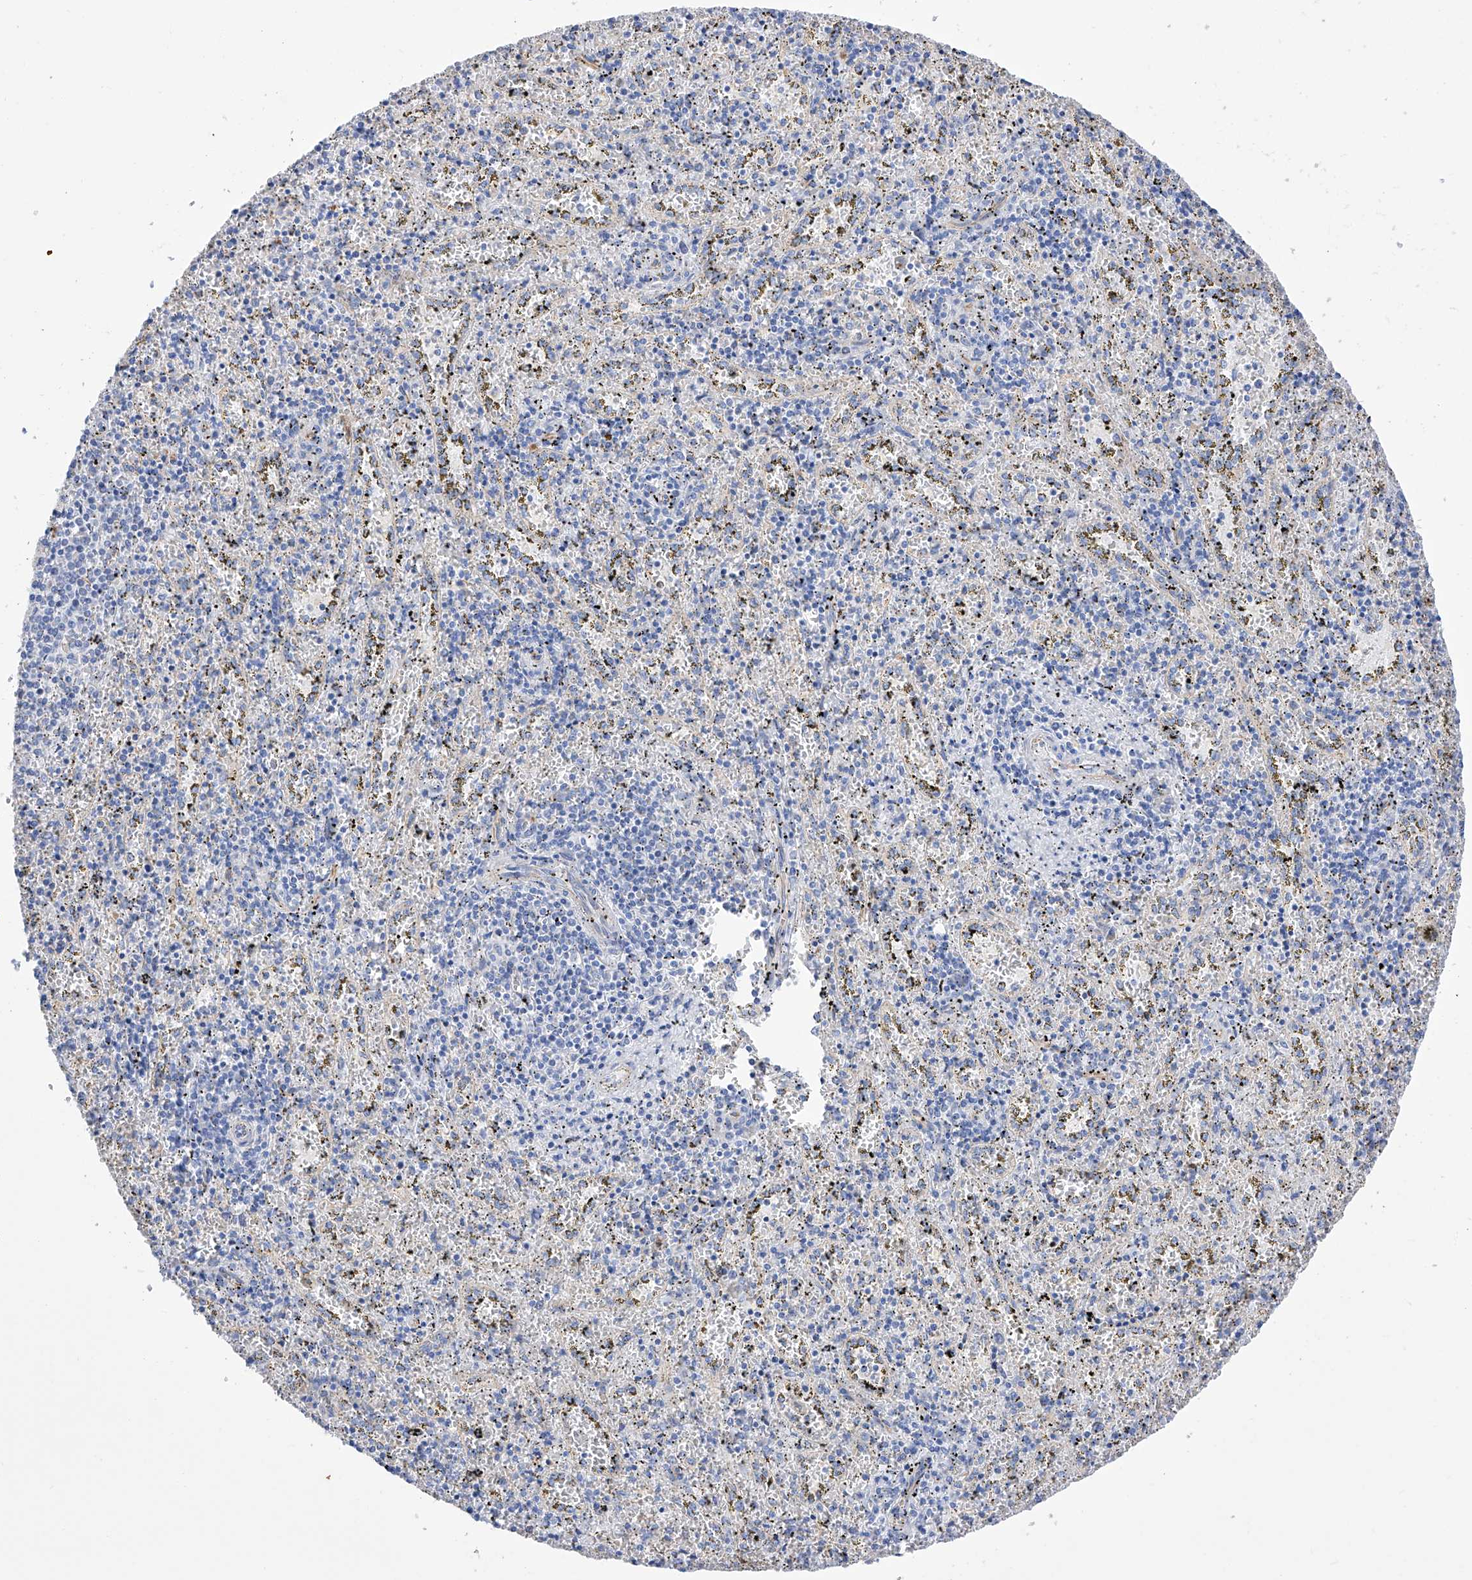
{"staining": {"intensity": "negative", "quantity": "none", "location": "none"}, "tissue": "spleen", "cell_type": "Cells in red pulp", "image_type": "normal", "snomed": [{"axis": "morphology", "description": "Normal tissue, NOS"}, {"axis": "topography", "description": "Spleen"}], "caption": "This image is of unremarkable spleen stained with IHC to label a protein in brown with the nuclei are counter-stained blue. There is no expression in cells in red pulp.", "gene": "FLG", "patient": {"sex": "male", "age": 11}}